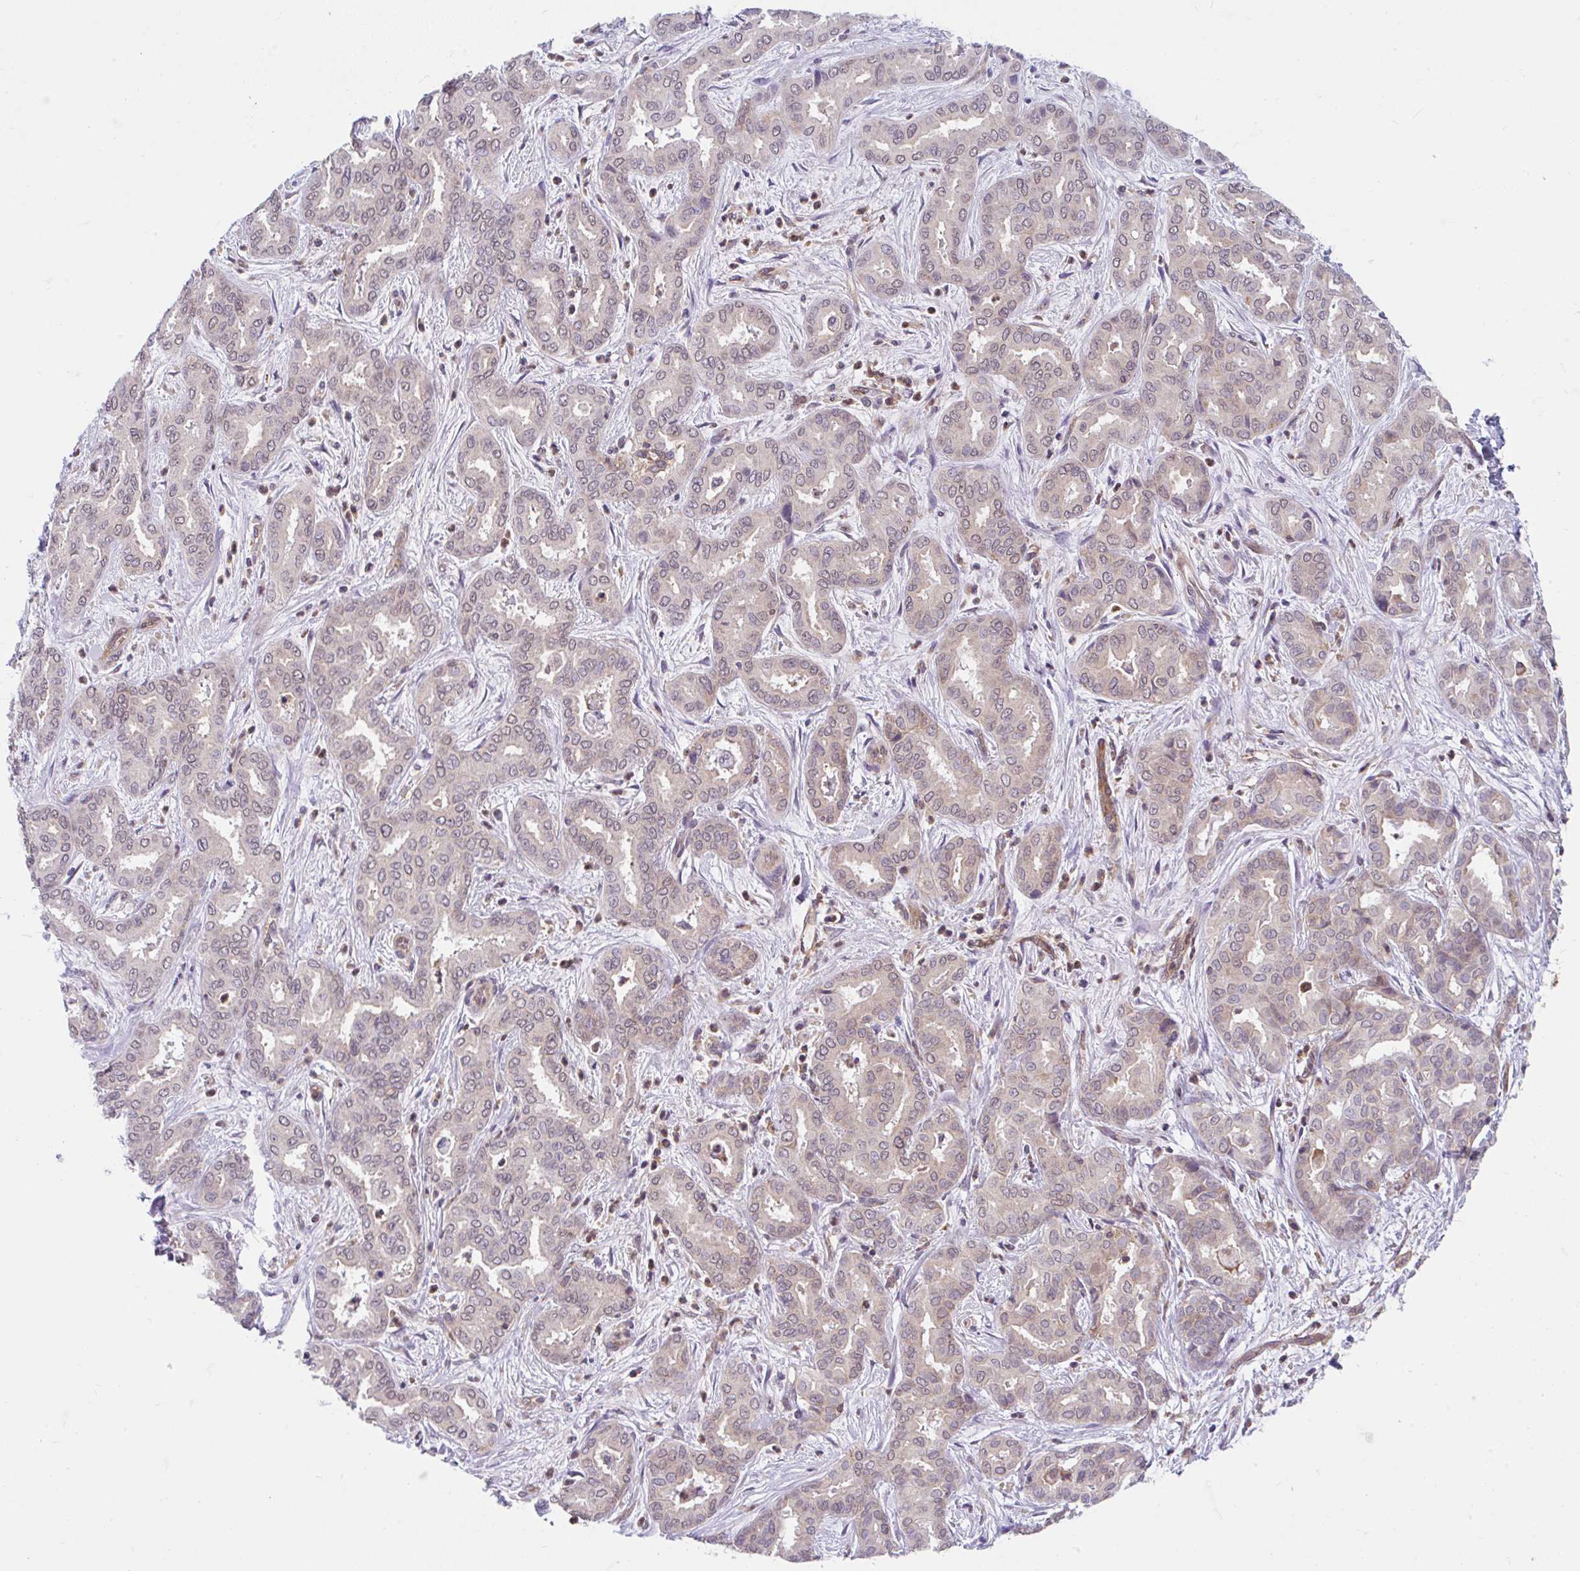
{"staining": {"intensity": "weak", "quantity": "25%-75%", "location": "nuclear"}, "tissue": "liver cancer", "cell_type": "Tumor cells", "image_type": "cancer", "snomed": [{"axis": "morphology", "description": "Cholangiocarcinoma"}, {"axis": "topography", "description": "Liver"}], "caption": "Liver cancer was stained to show a protein in brown. There is low levels of weak nuclear staining in approximately 25%-75% of tumor cells.", "gene": "RALBP1", "patient": {"sex": "female", "age": 64}}